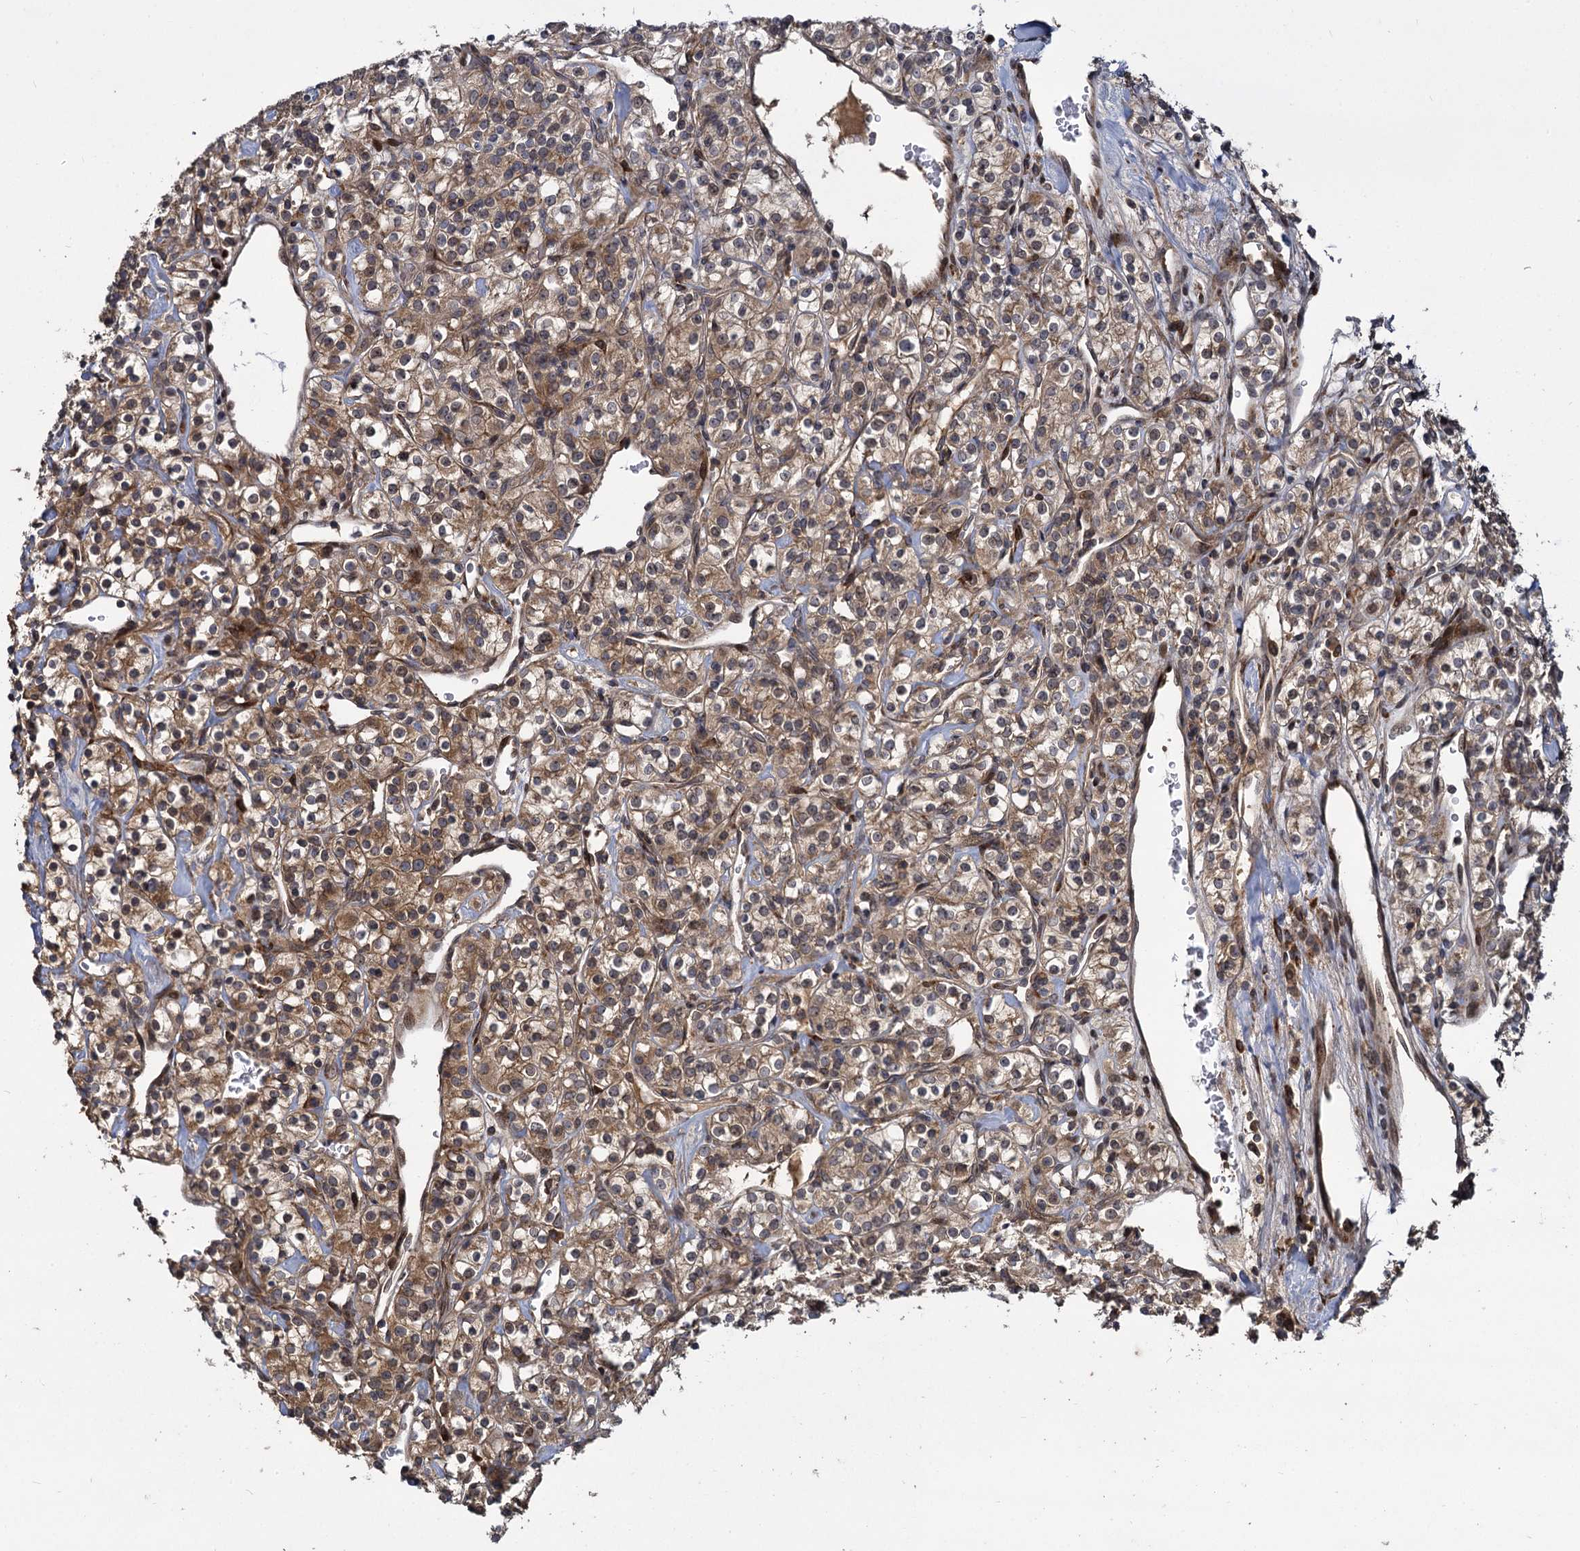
{"staining": {"intensity": "moderate", "quantity": "25%-75%", "location": "cytoplasmic/membranous"}, "tissue": "renal cancer", "cell_type": "Tumor cells", "image_type": "cancer", "snomed": [{"axis": "morphology", "description": "Adenocarcinoma, NOS"}, {"axis": "topography", "description": "Kidney"}], "caption": "Renal cancer (adenocarcinoma) was stained to show a protein in brown. There is medium levels of moderate cytoplasmic/membranous expression in approximately 25%-75% of tumor cells.", "gene": "INPPL1", "patient": {"sex": "male", "age": 77}}